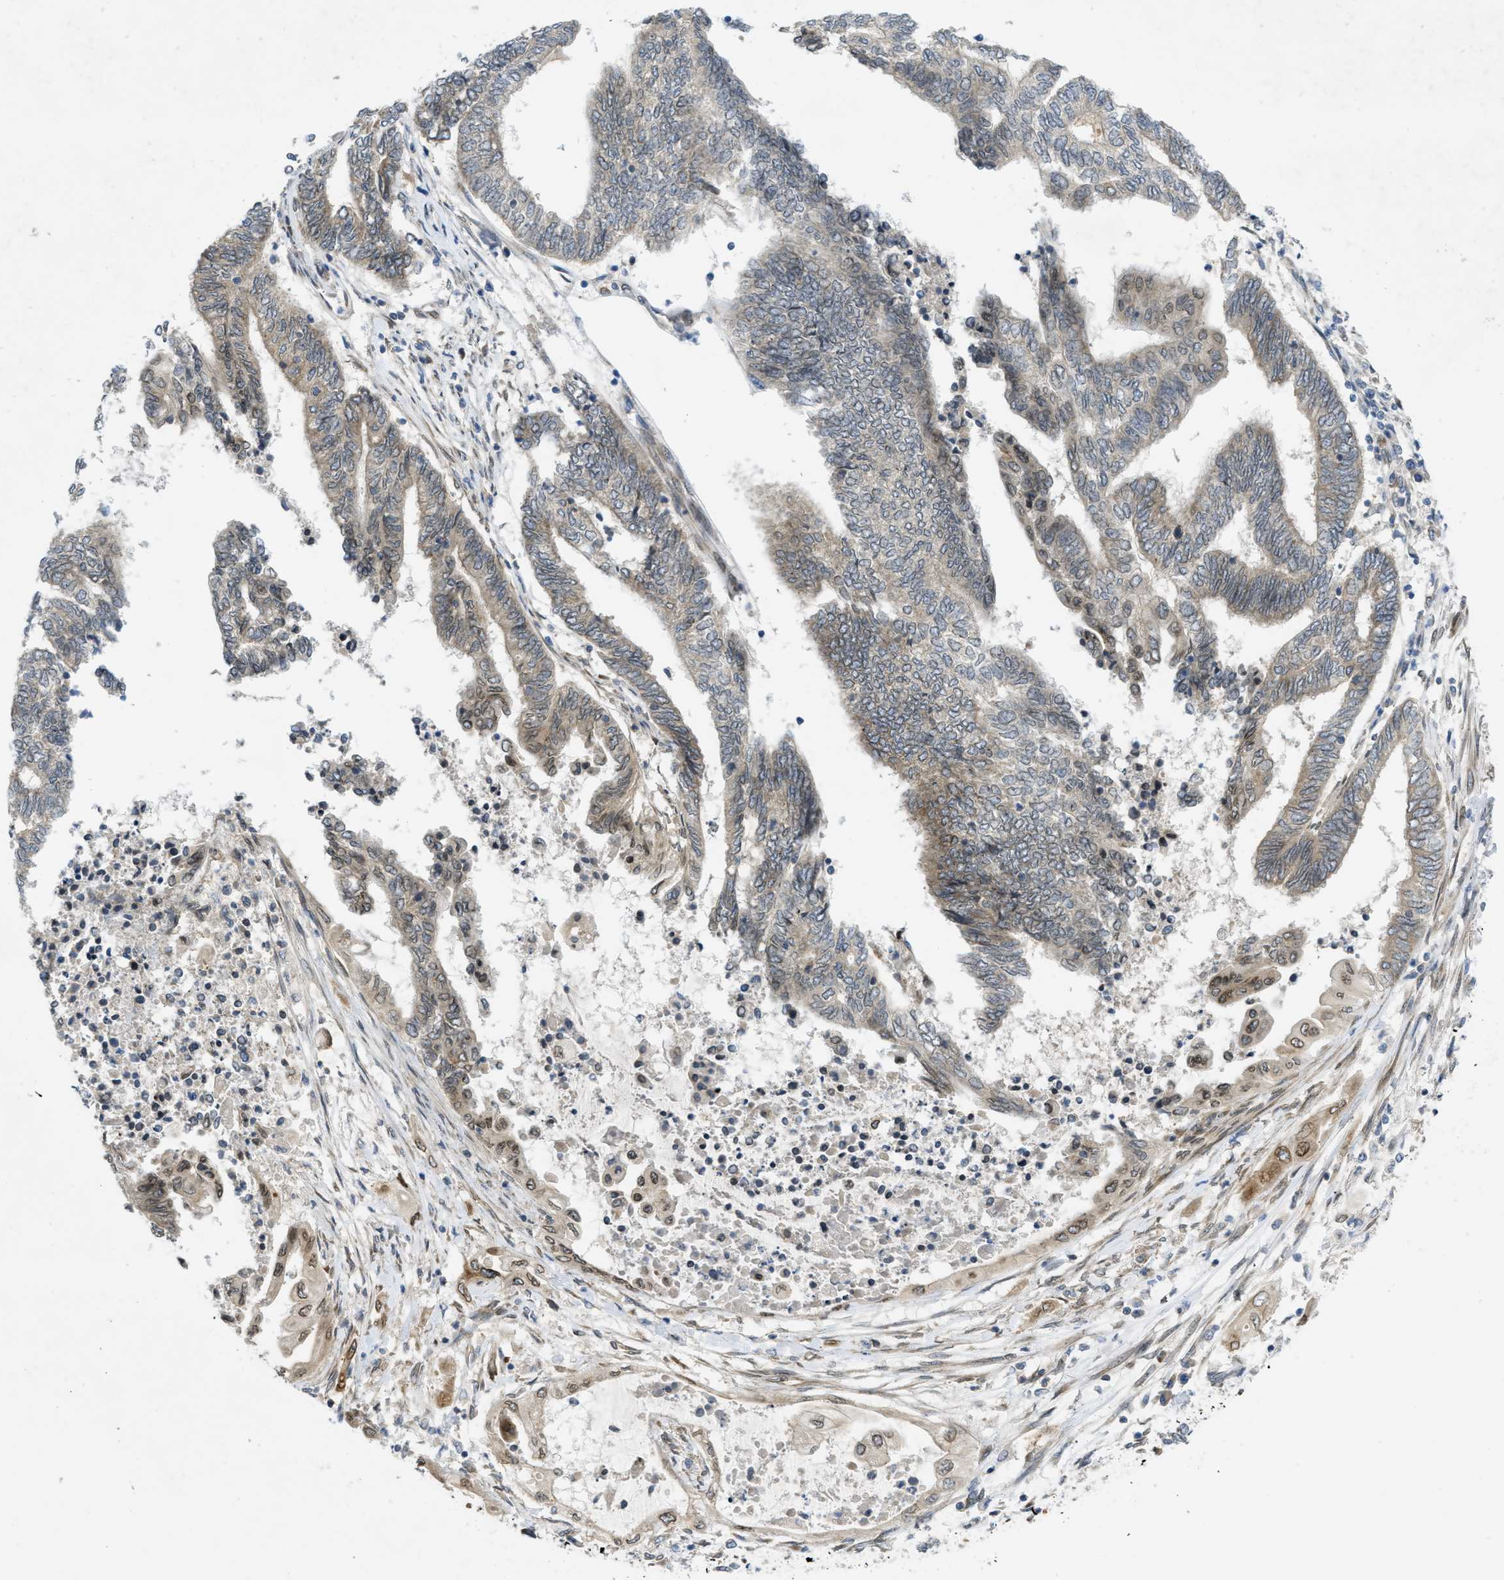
{"staining": {"intensity": "weak", "quantity": "<25%", "location": "cytoplasmic/membranous"}, "tissue": "endometrial cancer", "cell_type": "Tumor cells", "image_type": "cancer", "snomed": [{"axis": "morphology", "description": "Adenocarcinoma, NOS"}, {"axis": "topography", "description": "Uterus"}, {"axis": "topography", "description": "Endometrium"}], "caption": "Human endometrial adenocarcinoma stained for a protein using IHC displays no staining in tumor cells.", "gene": "EIF2AK3", "patient": {"sex": "female", "age": 70}}